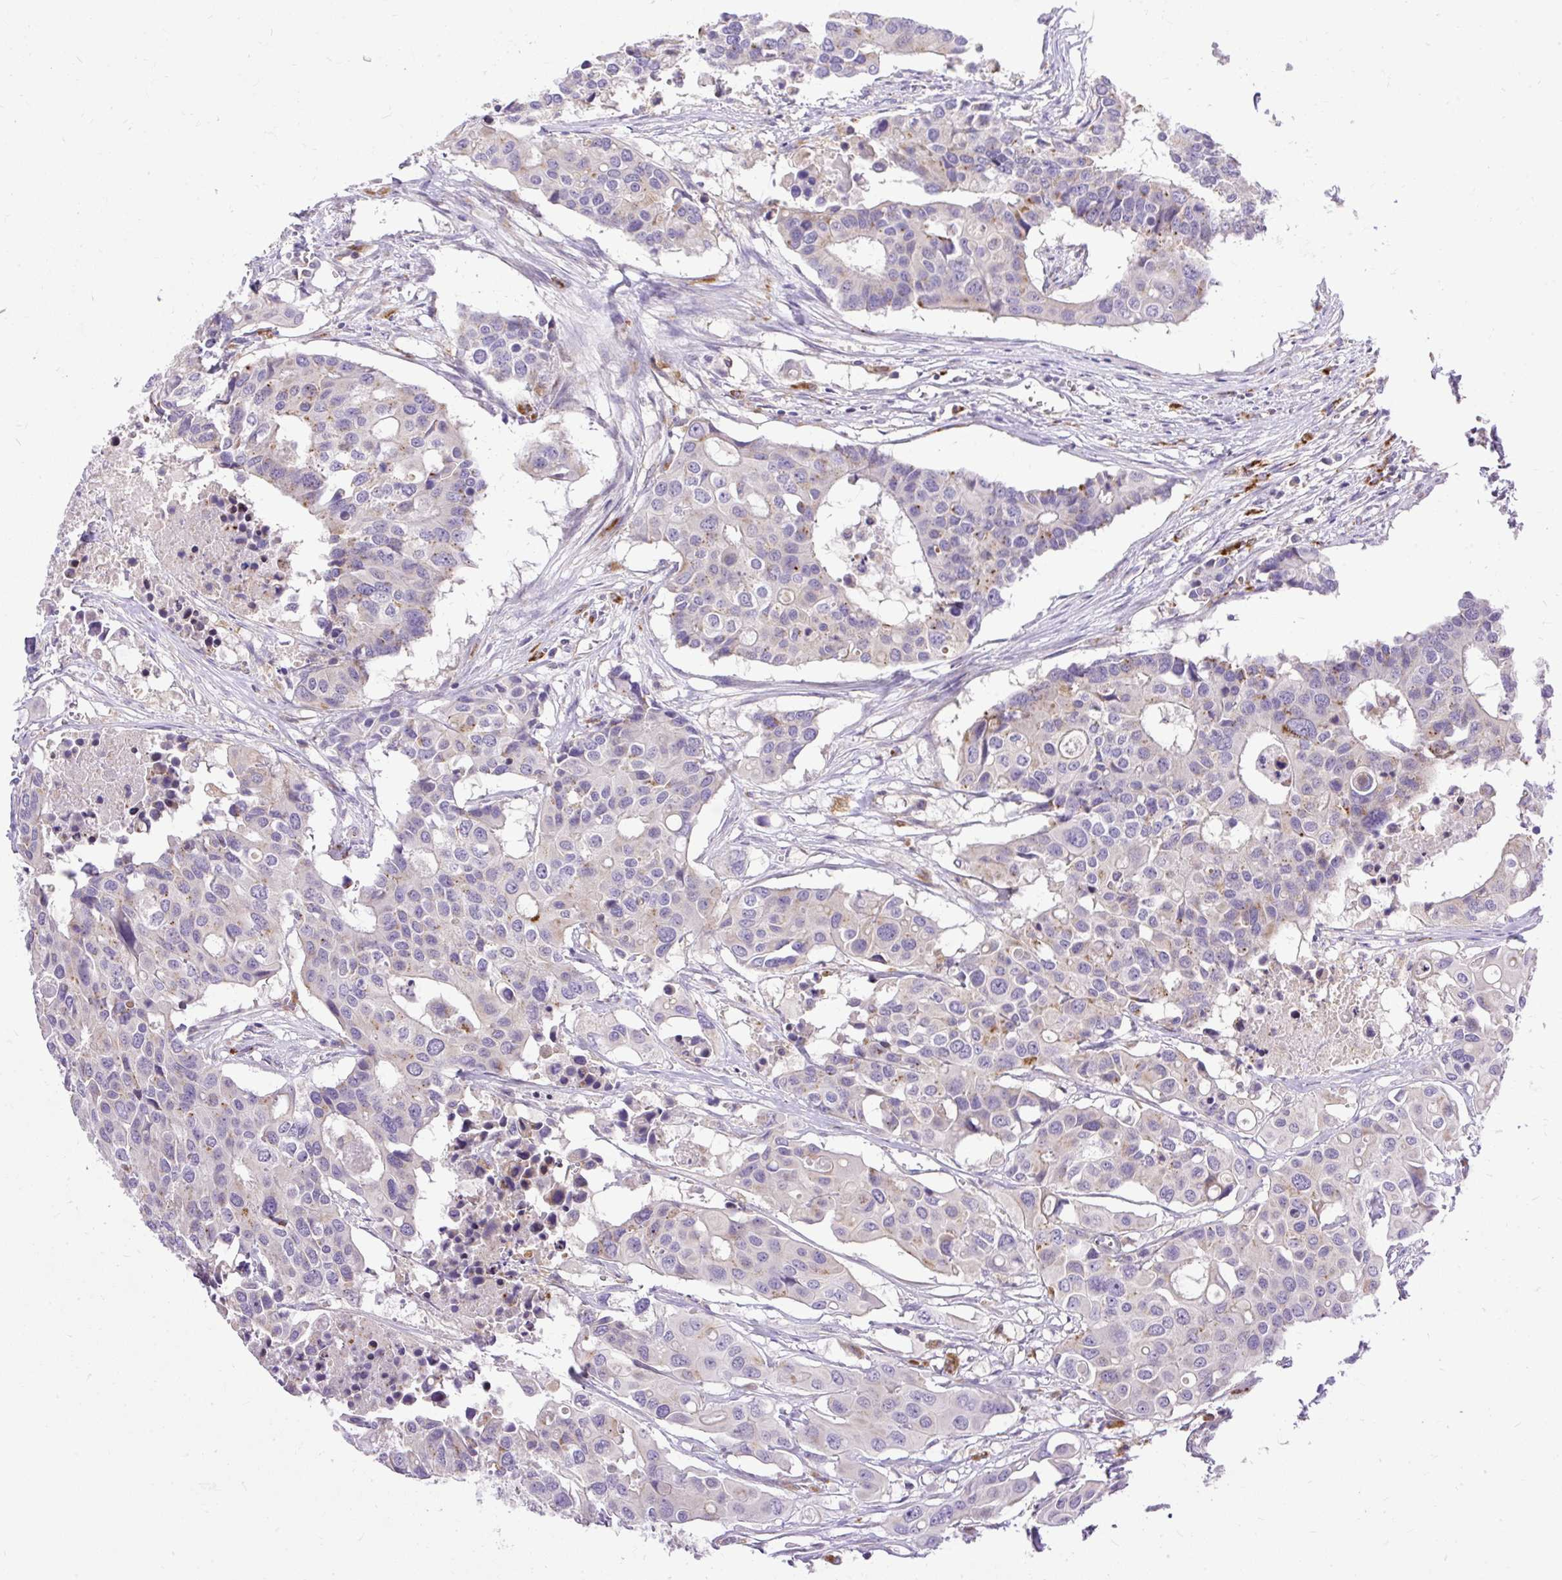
{"staining": {"intensity": "weak", "quantity": "<25%", "location": "cytoplasmic/membranous"}, "tissue": "colorectal cancer", "cell_type": "Tumor cells", "image_type": "cancer", "snomed": [{"axis": "morphology", "description": "Adenocarcinoma, NOS"}, {"axis": "topography", "description": "Colon"}], "caption": "Micrograph shows no significant protein expression in tumor cells of adenocarcinoma (colorectal).", "gene": "HEXB", "patient": {"sex": "male", "age": 77}}